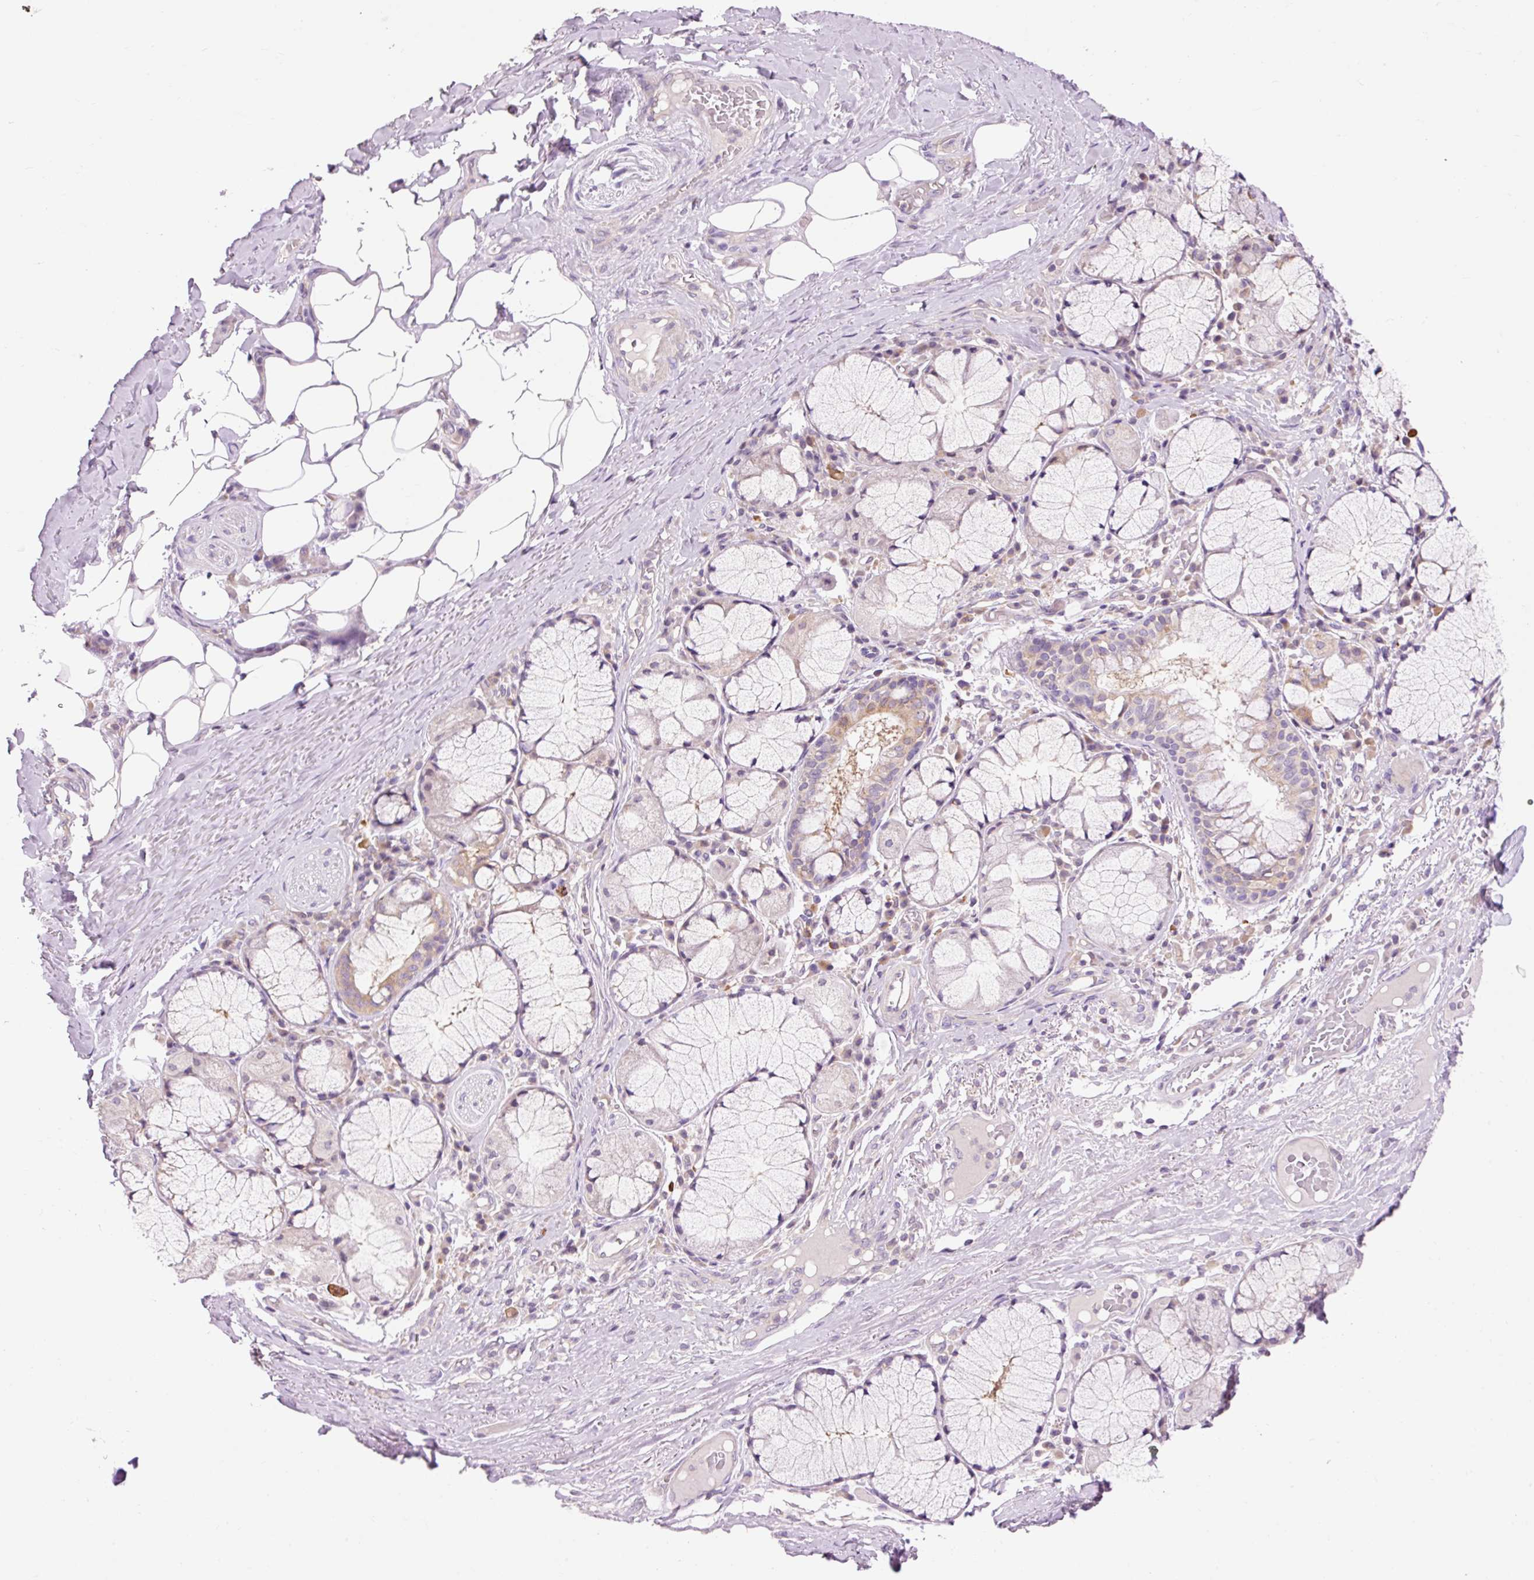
{"staining": {"intensity": "negative", "quantity": "none", "location": "none"}, "tissue": "adipose tissue", "cell_type": "Adipocytes", "image_type": "normal", "snomed": [{"axis": "morphology", "description": "Normal tissue, NOS"}, {"axis": "topography", "description": "Cartilage tissue"}, {"axis": "topography", "description": "Bronchus"}], "caption": "High power microscopy histopathology image of an immunohistochemistry (IHC) micrograph of unremarkable adipose tissue, revealing no significant positivity in adipocytes.", "gene": "IMMT", "patient": {"sex": "male", "age": 56}}